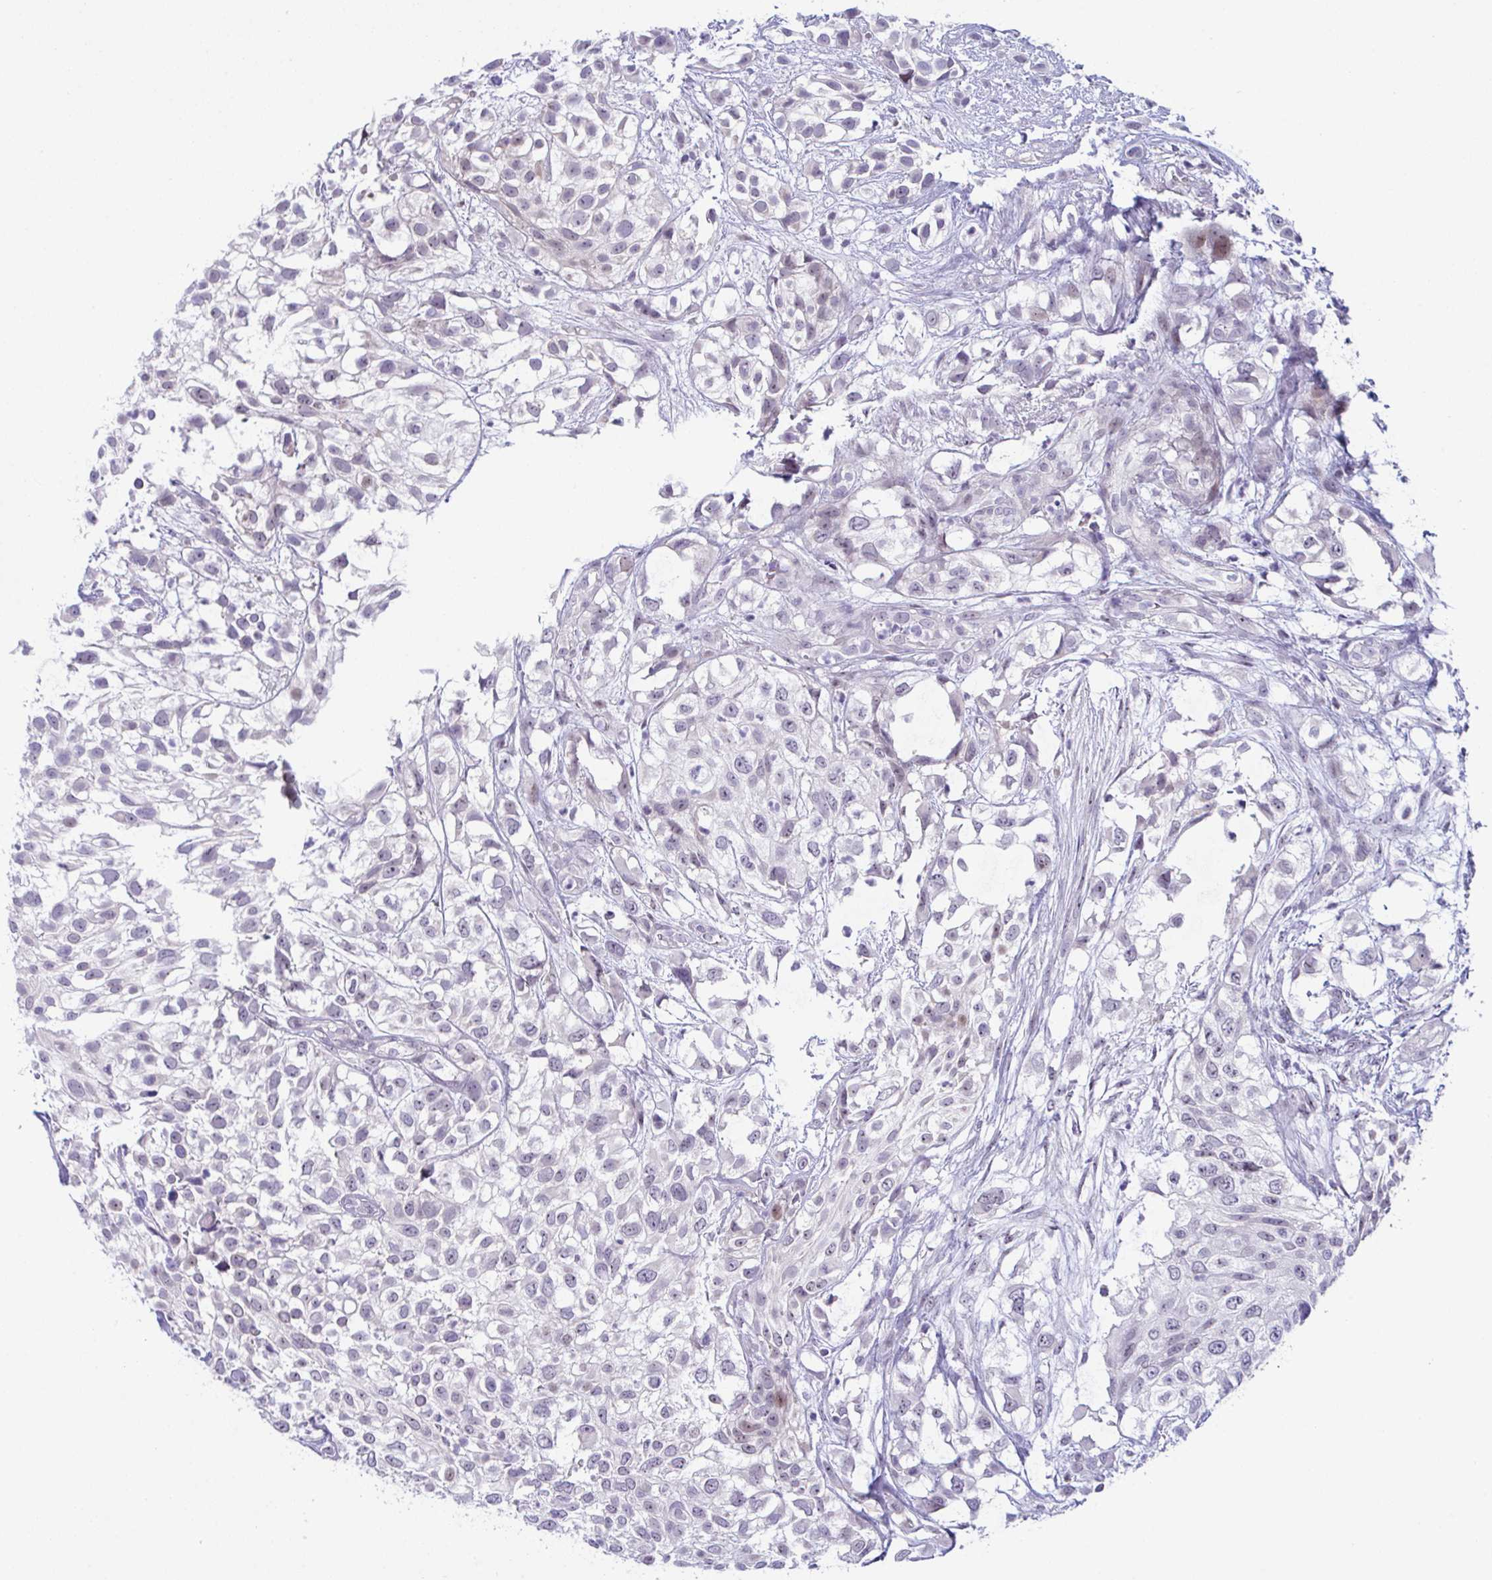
{"staining": {"intensity": "weak", "quantity": "<25%", "location": "nuclear"}, "tissue": "urothelial cancer", "cell_type": "Tumor cells", "image_type": "cancer", "snomed": [{"axis": "morphology", "description": "Urothelial carcinoma, High grade"}, {"axis": "topography", "description": "Urinary bladder"}], "caption": "Tumor cells show no significant staining in urothelial cancer.", "gene": "USP35", "patient": {"sex": "male", "age": 56}}